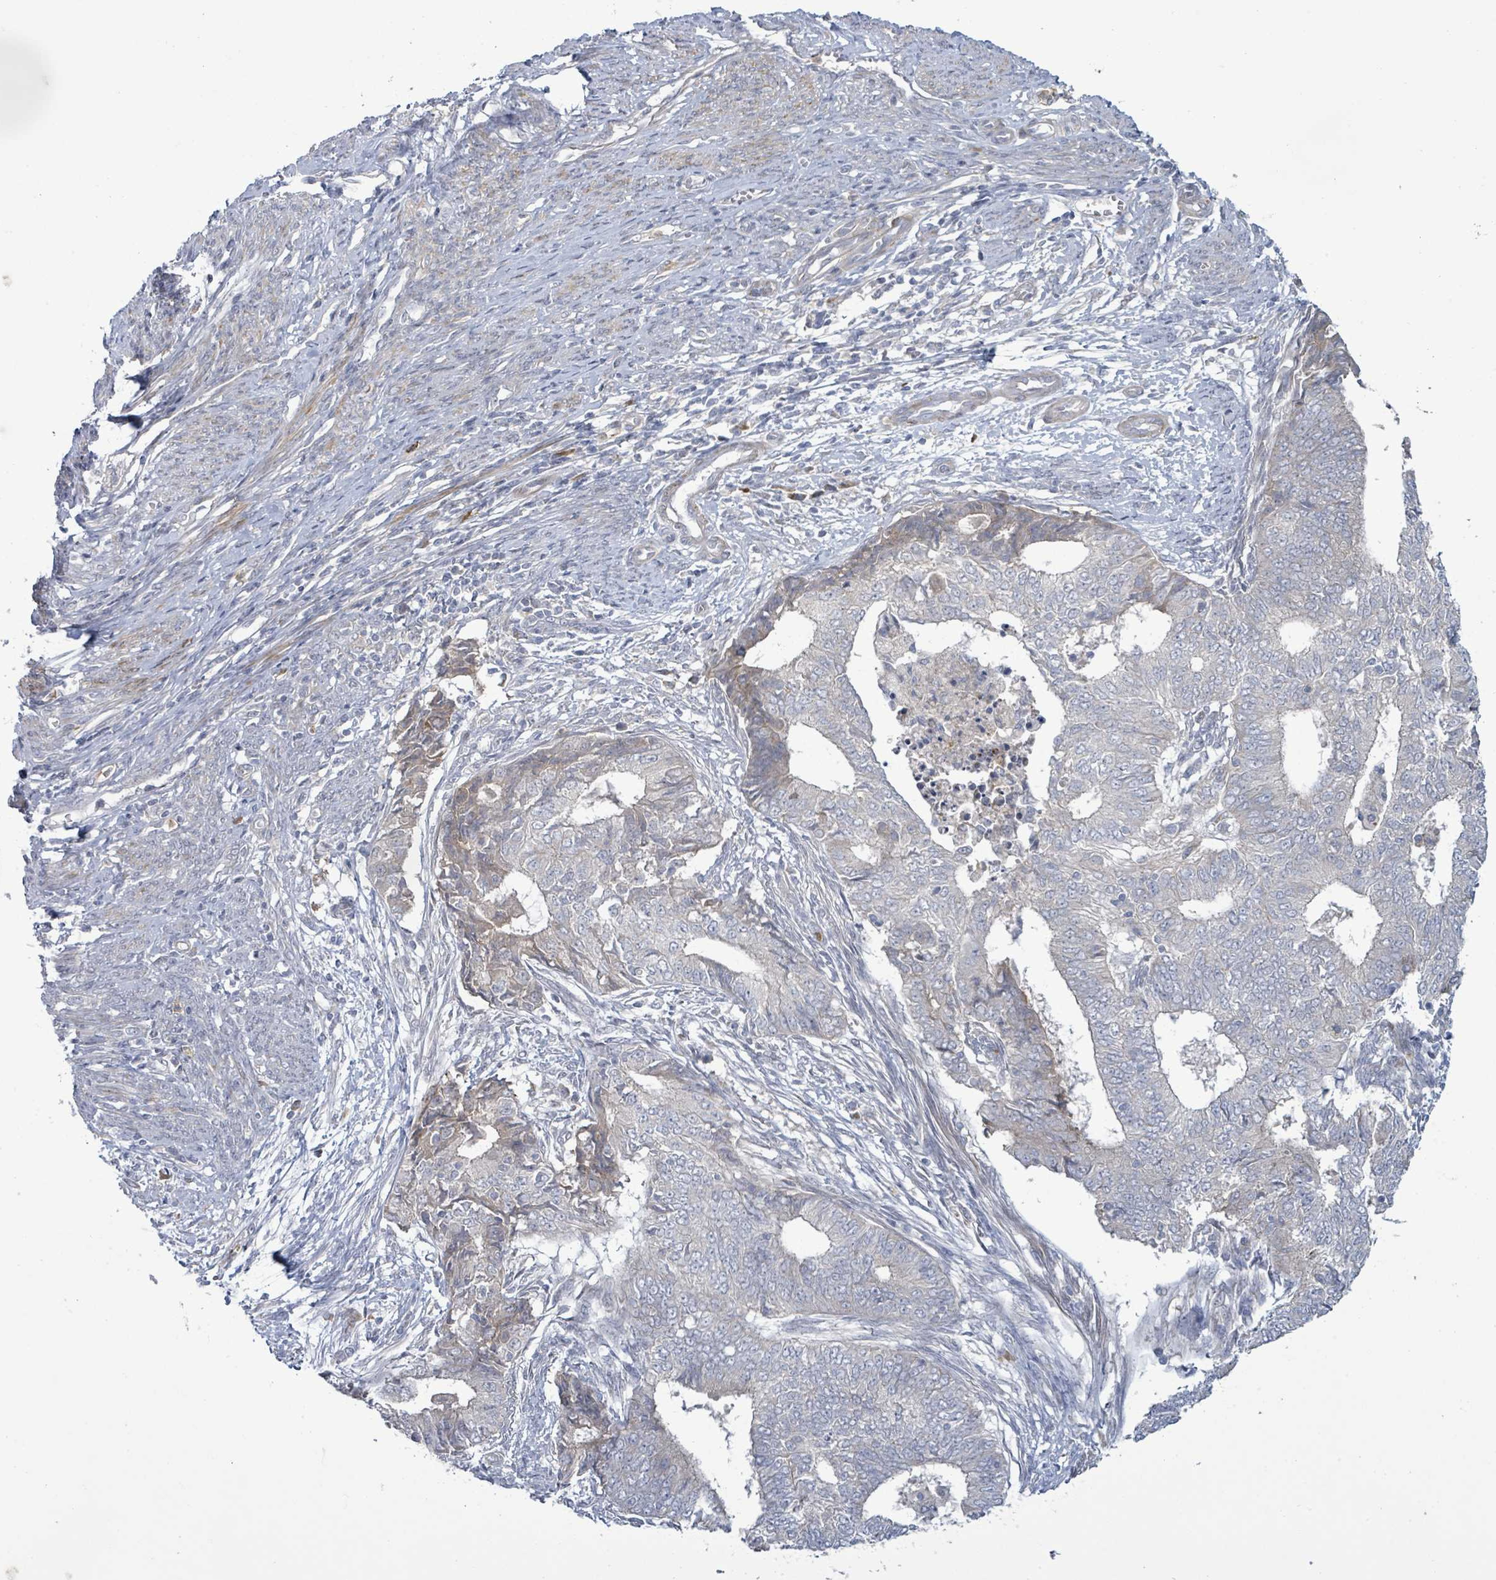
{"staining": {"intensity": "negative", "quantity": "none", "location": "none"}, "tissue": "endometrial cancer", "cell_type": "Tumor cells", "image_type": "cancer", "snomed": [{"axis": "morphology", "description": "Adenocarcinoma, NOS"}, {"axis": "topography", "description": "Endometrium"}], "caption": "IHC micrograph of endometrial cancer (adenocarcinoma) stained for a protein (brown), which exhibits no staining in tumor cells.", "gene": "SLIT3", "patient": {"sex": "female", "age": 62}}